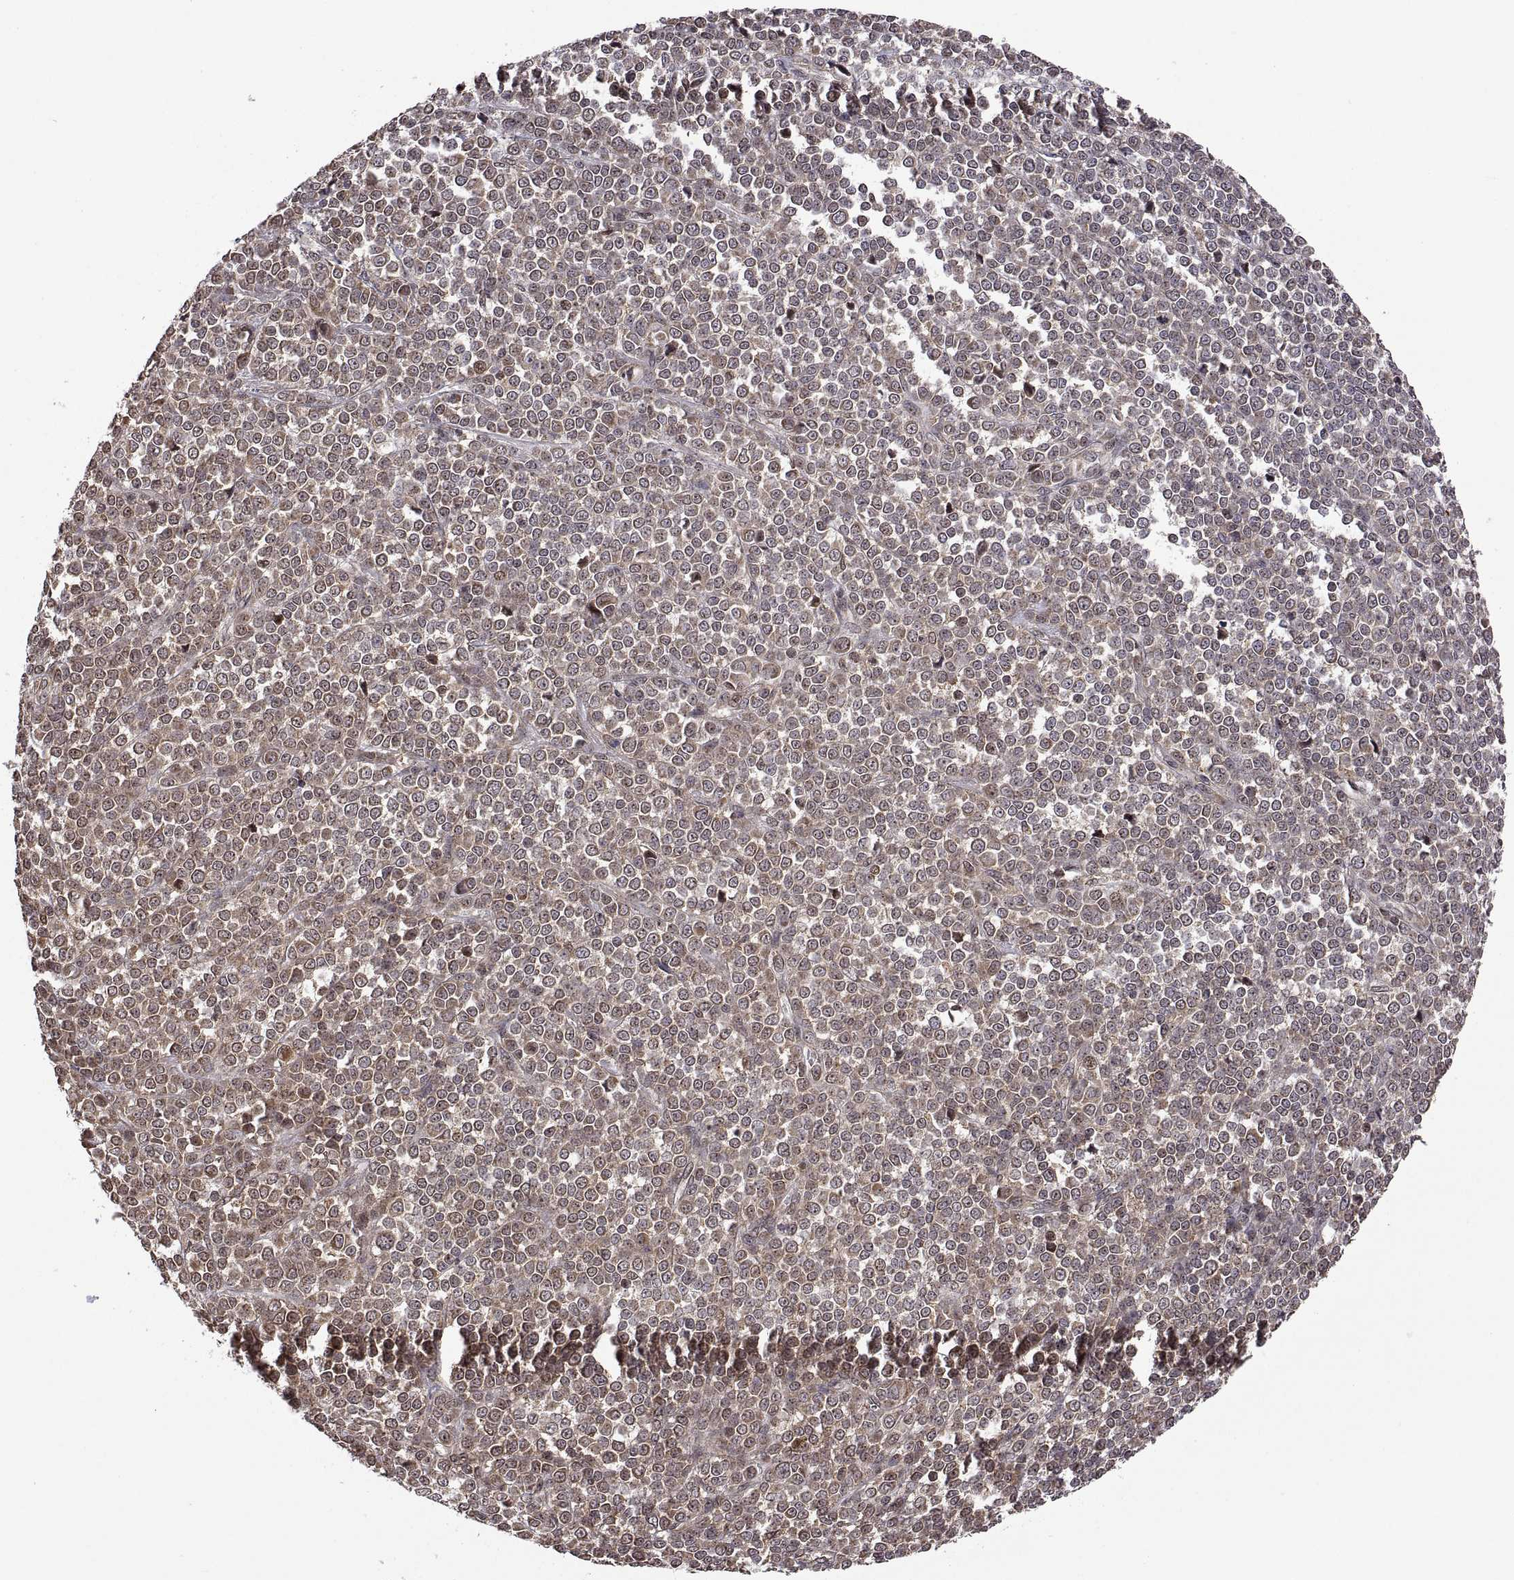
{"staining": {"intensity": "weak", "quantity": "25%-75%", "location": "cytoplasmic/membranous"}, "tissue": "melanoma", "cell_type": "Tumor cells", "image_type": "cancer", "snomed": [{"axis": "morphology", "description": "Malignant melanoma, NOS"}, {"axis": "topography", "description": "Skin"}], "caption": "A photomicrograph of malignant melanoma stained for a protein displays weak cytoplasmic/membranous brown staining in tumor cells. Immunohistochemistry (ihc) stains the protein of interest in brown and the nuclei are stained blue.", "gene": "ZNRF2", "patient": {"sex": "female", "age": 95}}